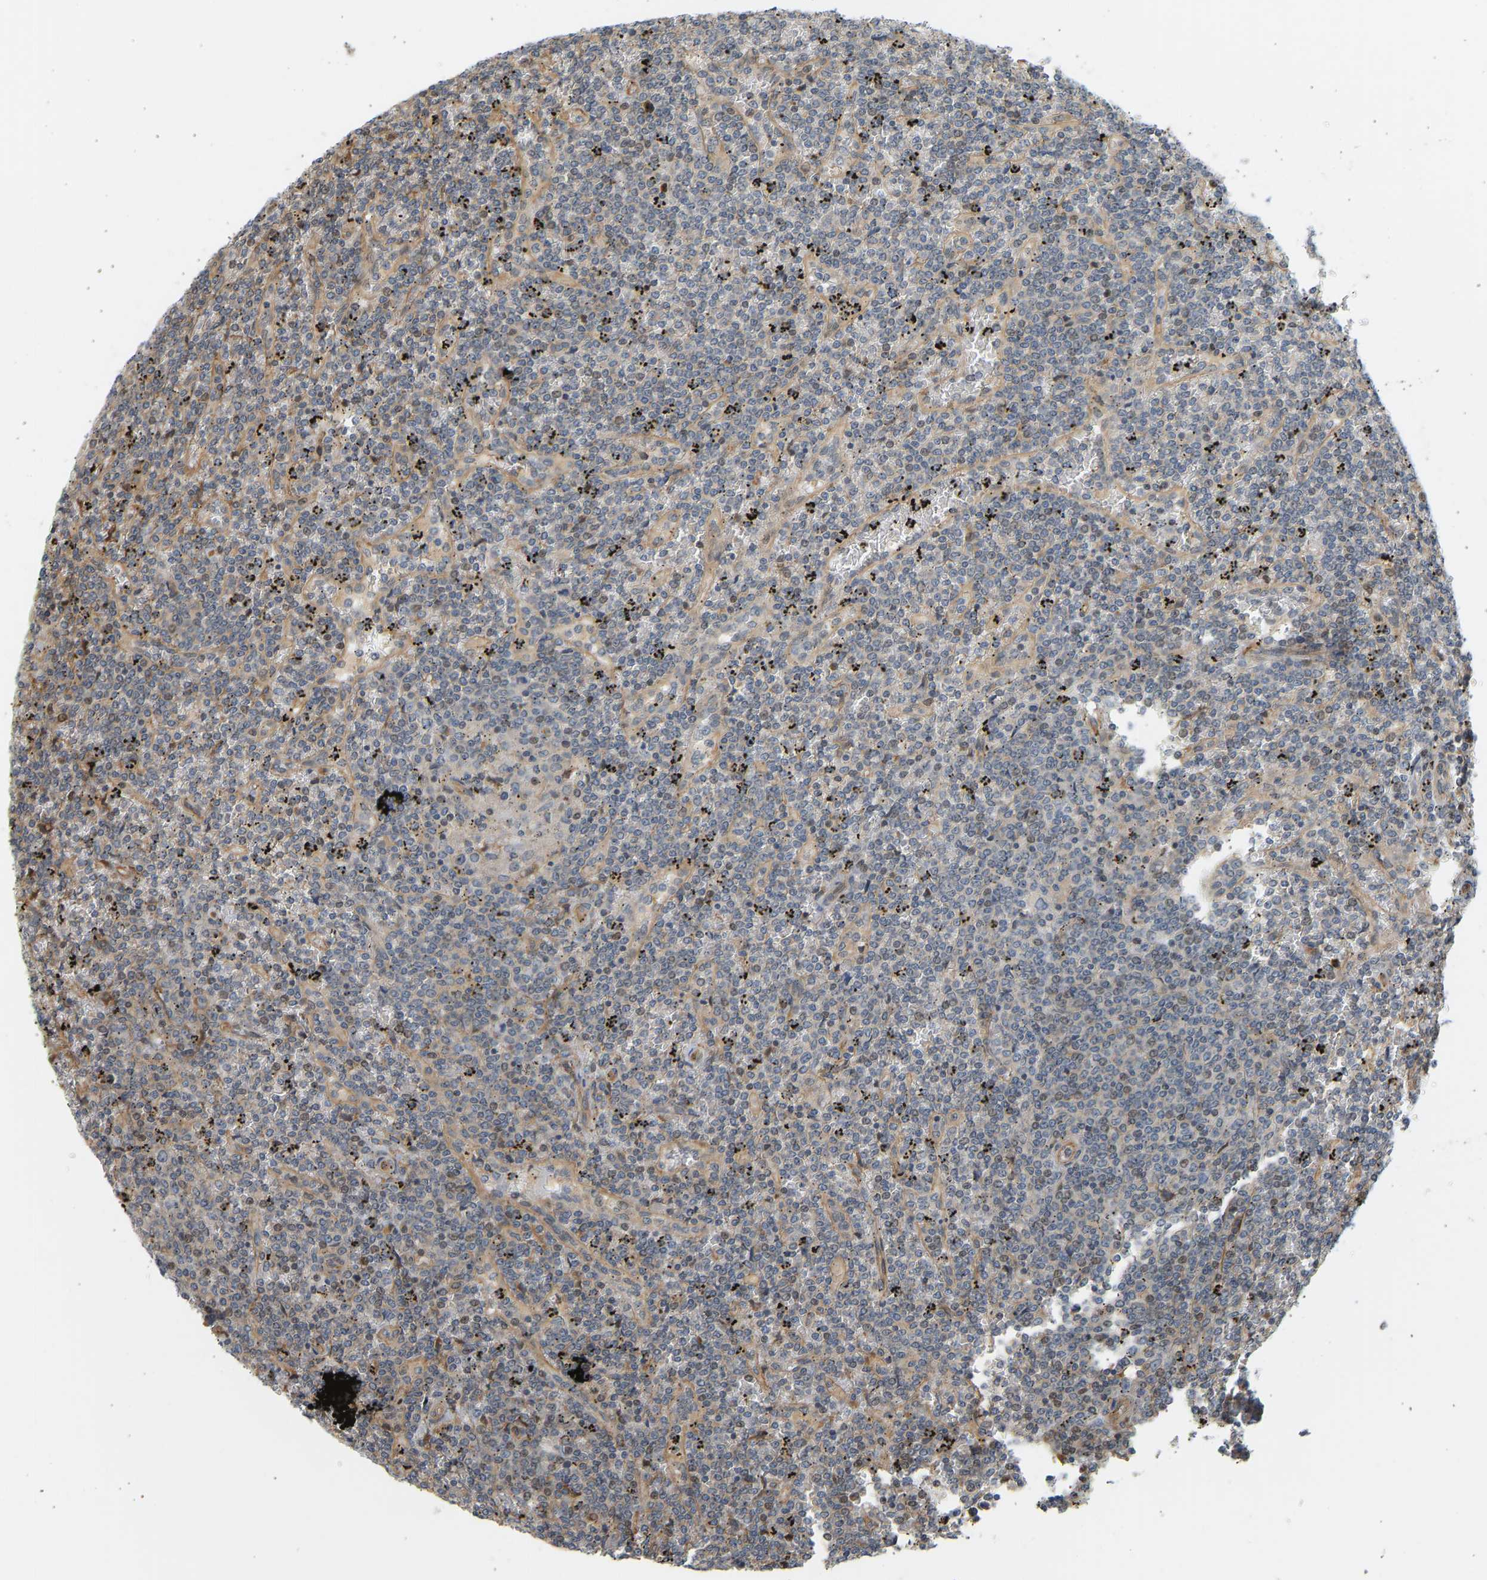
{"staining": {"intensity": "weak", "quantity": "25%-75%", "location": "nuclear"}, "tissue": "lymphoma", "cell_type": "Tumor cells", "image_type": "cancer", "snomed": [{"axis": "morphology", "description": "Malignant lymphoma, non-Hodgkin's type, Low grade"}, {"axis": "topography", "description": "Spleen"}], "caption": "A photomicrograph of human low-grade malignant lymphoma, non-Hodgkin's type stained for a protein exhibits weak nuclear brown staining in tumor cells.", "gene": "CEP57", "patient": {"sex": "female", "age": 19}}